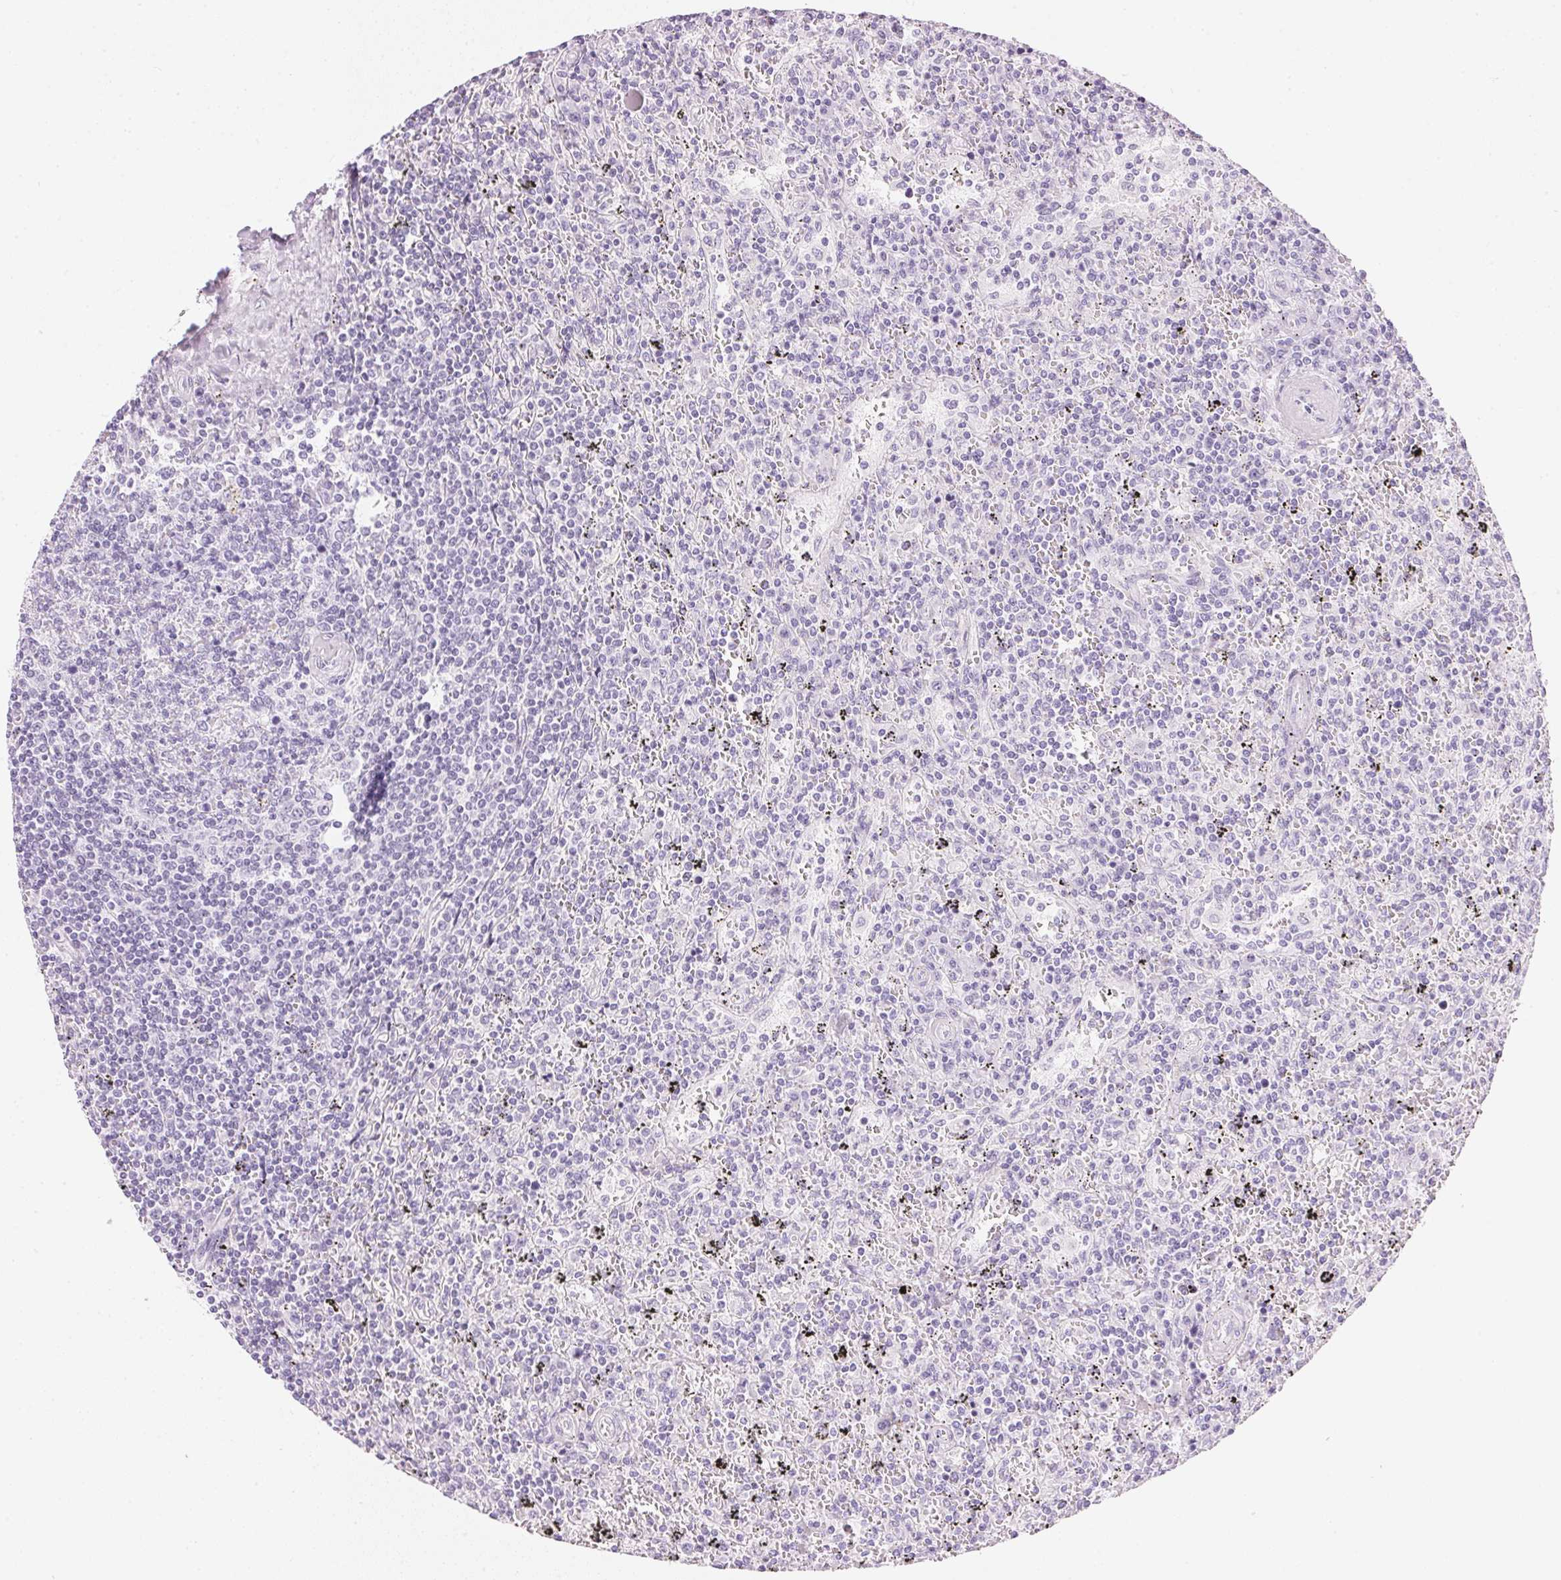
{"staining": {"intensity": "negative", "quantity": "none", "location": "none"}, "tissue": "lymphoma", "cell_type": "Tumor cells", "image_type": "cancer", "snomed": [{"axis": "morphology", "description": "Malignant lymphoma, non-Hodgkin's type, Low grade"}, {"axis": "topography", "description": "Spleen"}], "caption": "Immunohistochemical staining of low-grade malignant lymphoma, non-Hodgkin's type shows no significant positivity in tumor cells.", "gene": "IGFBP1", "patient": {"sex": "male", "age": 62}}